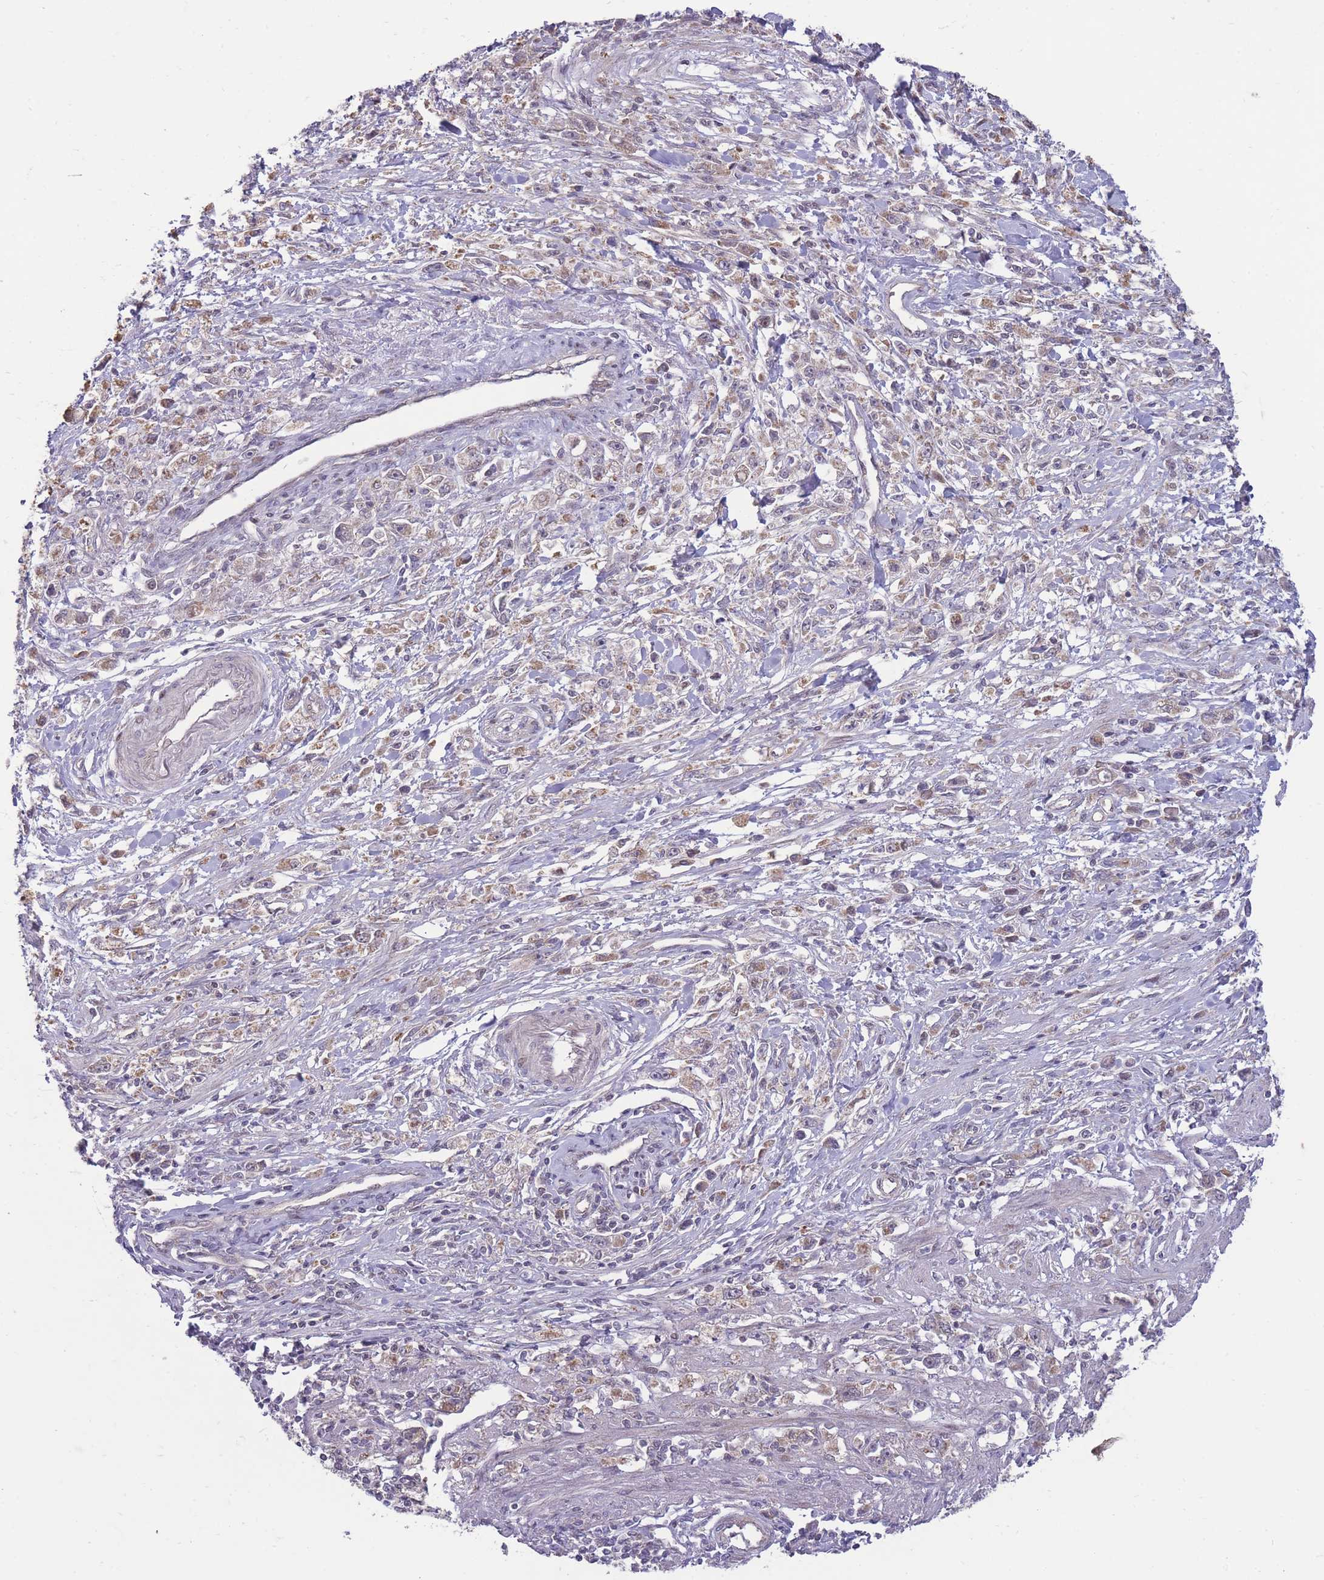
{"staining": {"intensity": "weak", "quantity": "<25%", "location": "cytoplasmic/membranous"}, "tissue": "stomach cancer", "cell_type": "Tumor cells", "image_type": "cancer", "snomed": [{"axis": "morphology", "description": "Adenocarcinoma, NOS"}, {"axis": "topography", "description": "Stomach"}], "caption": "IHC of stomach adenocarcinoma displays no staining in tumor cells.", "gene": "RIC8A", "patient": {"sex": "female", "age": 59}}